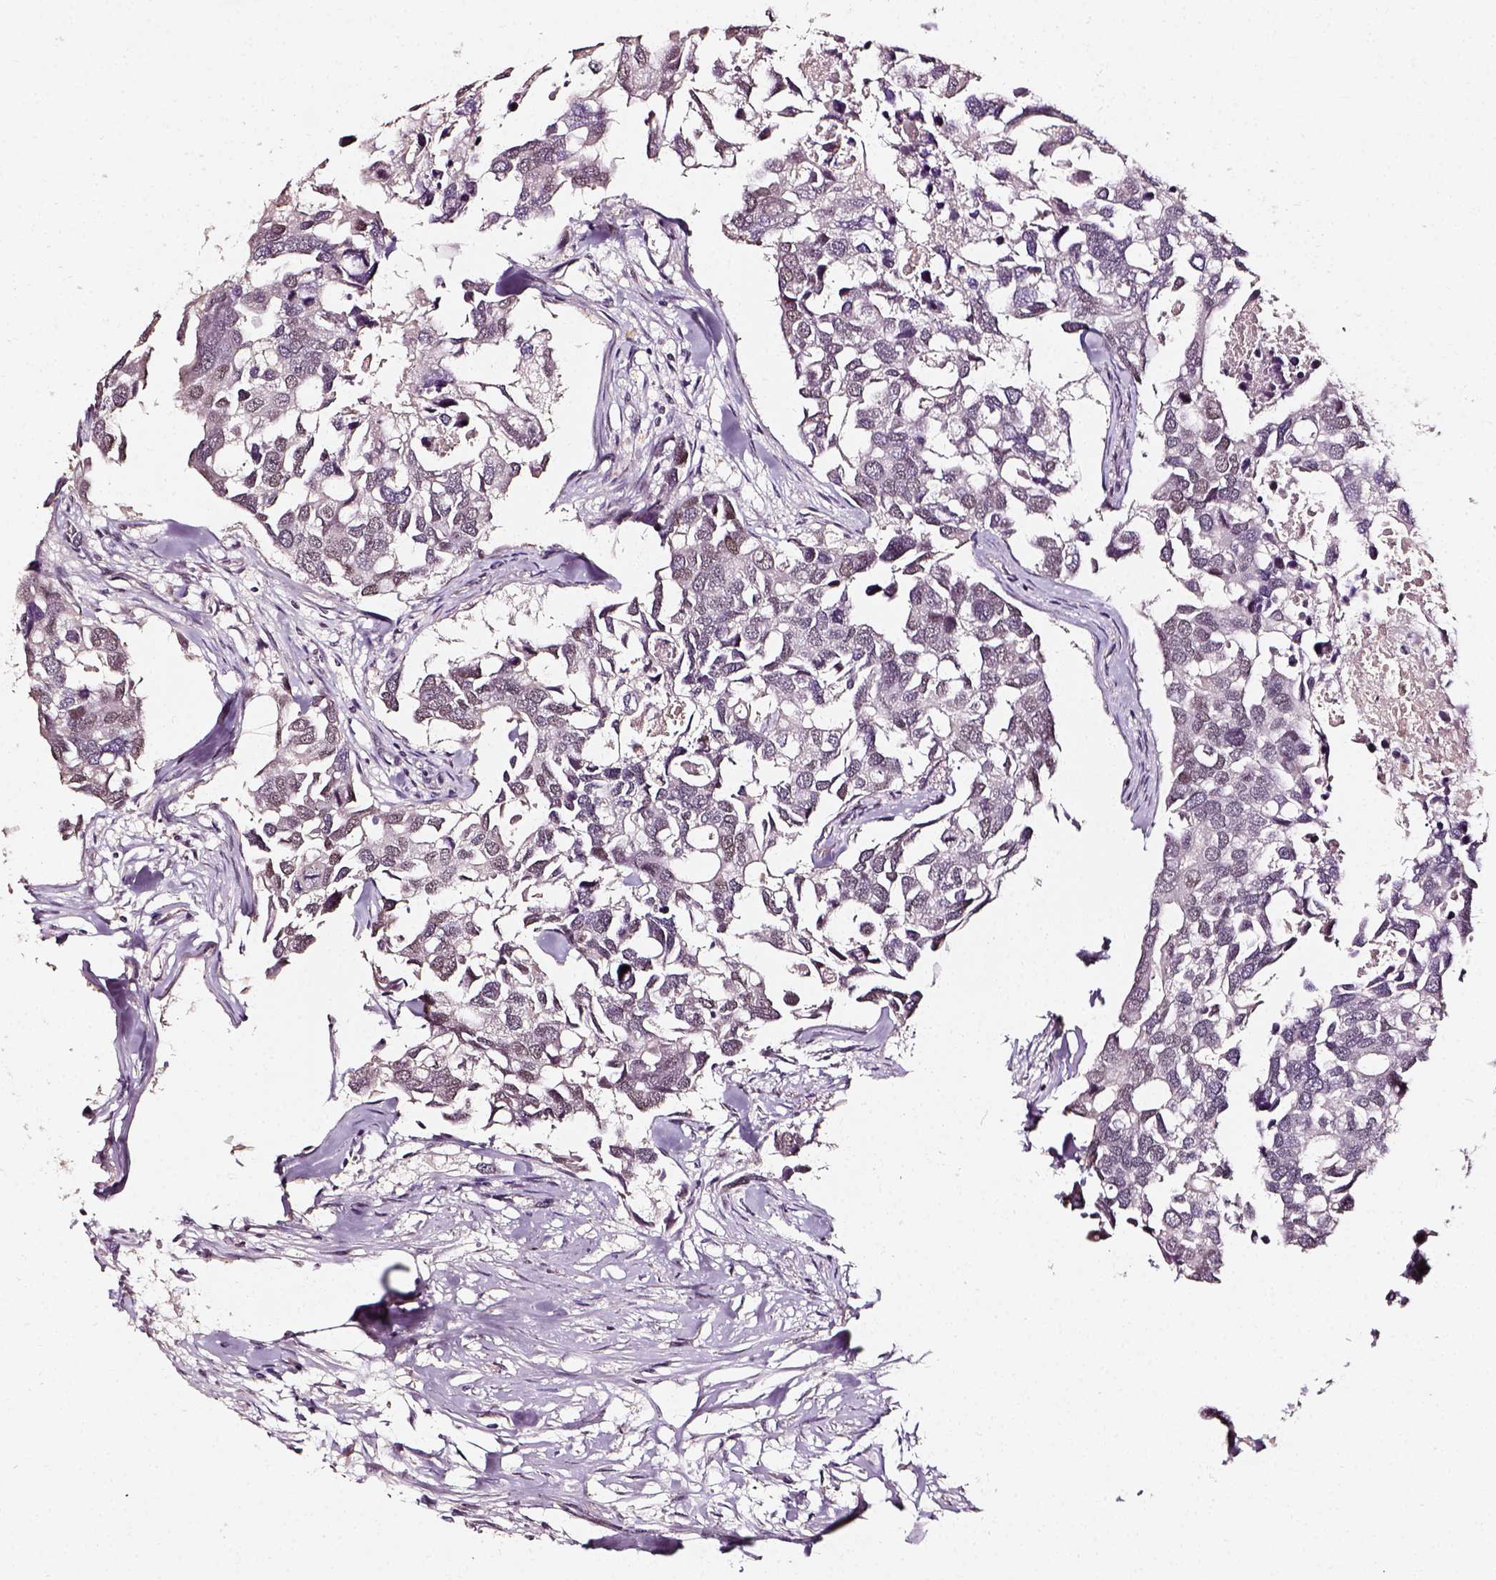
{"staining": {"intensity": "weak", "quantity": "<25%", "location": "nuclear"}, "tissue": "breast cancer", "cell_type": "Tumor cells", "image_type": "cancer", "snomed": [{"axis": "morphology", "description": "Duct carcinoma"}, {"axis": "topography", "description": "Breast"}], "caption": "DAB immunohistochemical staining of breast cancer demonstrates no significant positivity in tumor cells. (Brightfield microscopy of DAB (3,3'-diaminobenzidine) immunohistochemistry (IHC) at high magnification).", "gene": "NACC1", "patient": {"sex": "female", "age": 83}}